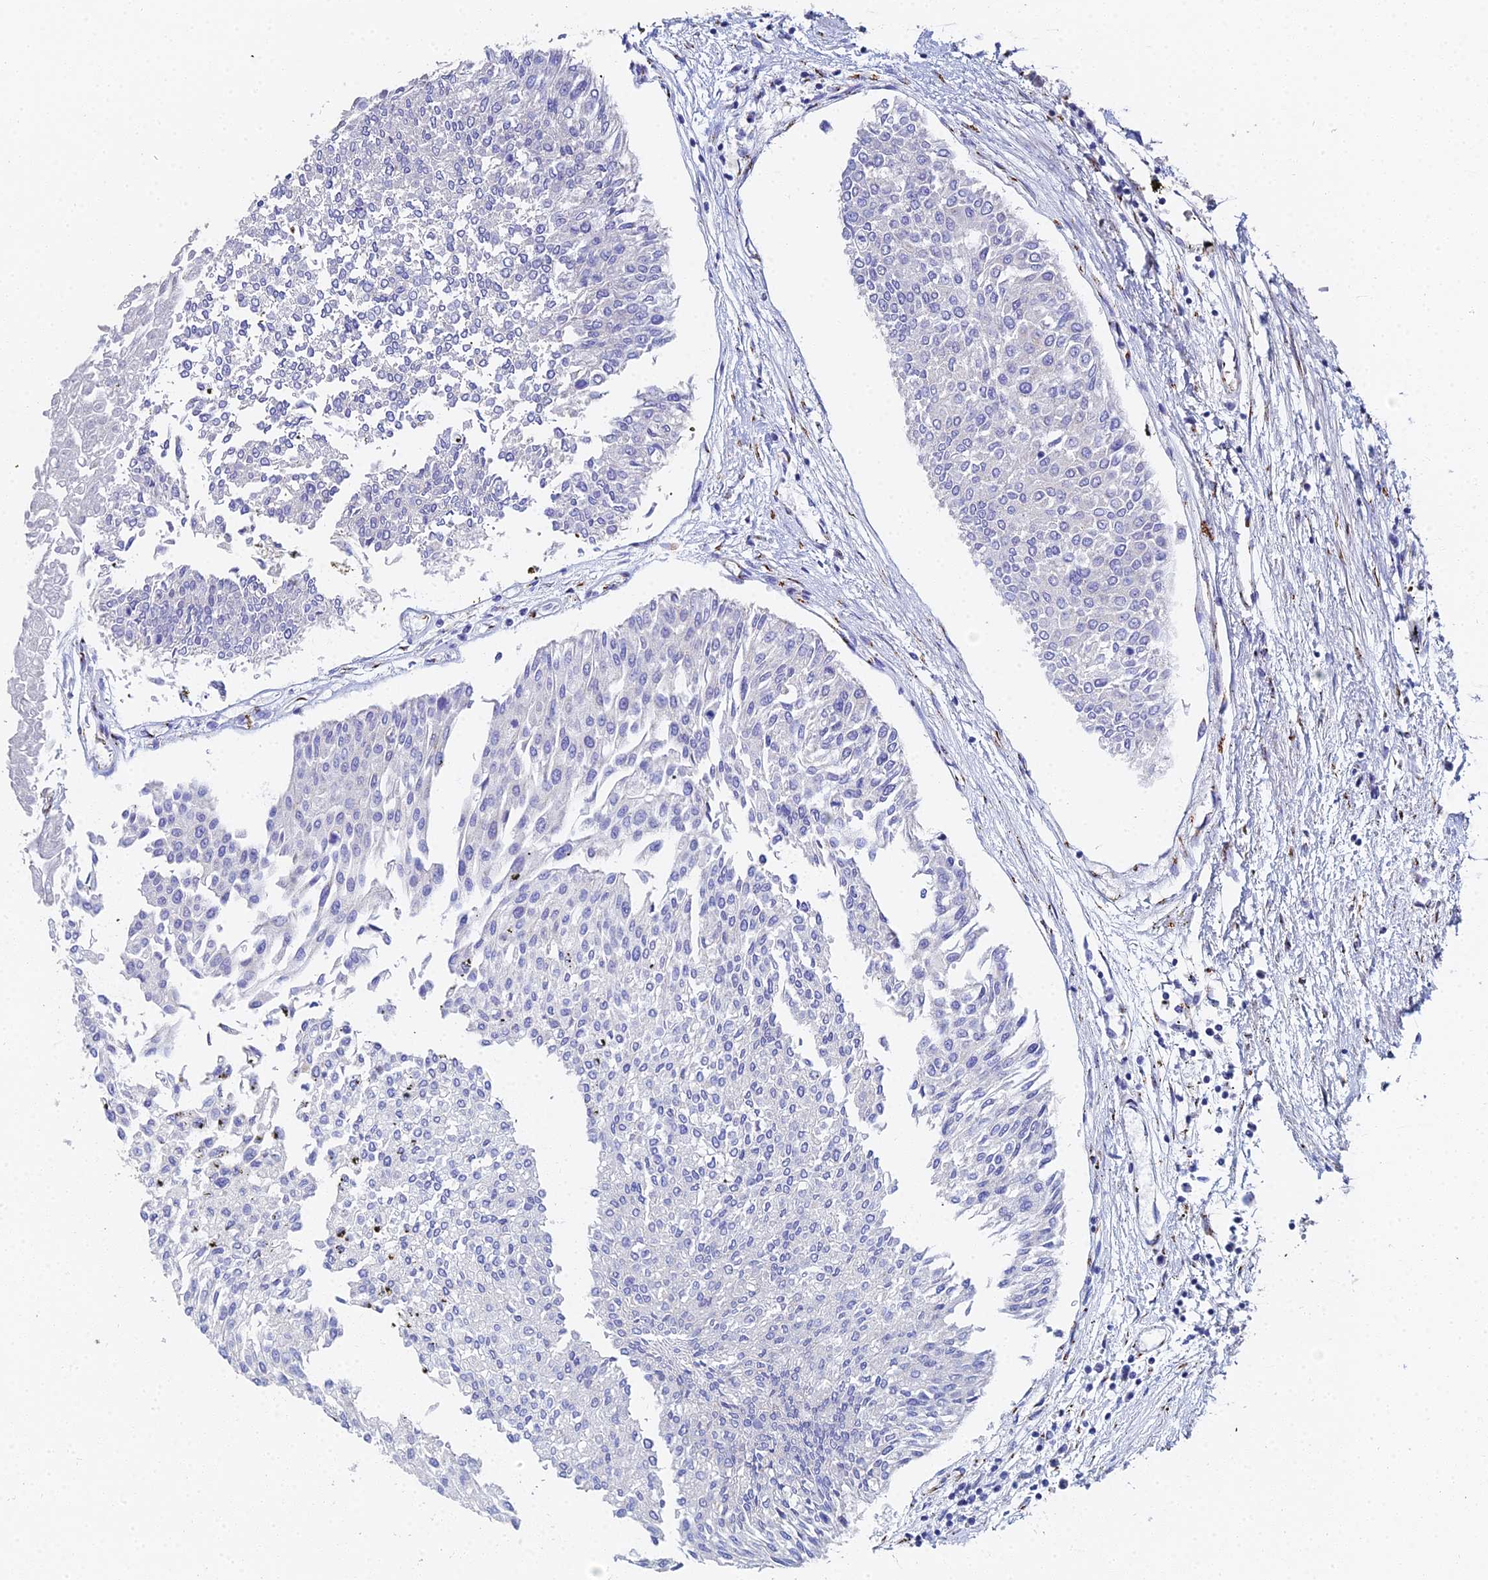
{"staining": {"intensity": "negative", "quantity": "none", "location": "none"}, "tissue": "urothelial cancer", "cell_type": "Tumor cells", "image_type": "cancer", "snomed": [{"axis": "morphology", "description": "Urothelial carcinoma, Low grade"}, {"axis": "topography", "description": "Urinary bladder"}], "caption": "A photomicrograph of human urothelial cancer is negative for staining in tumor cells.", "gene": "ENSG00000268674", "patient": {"sex": "male", "age": 67}}